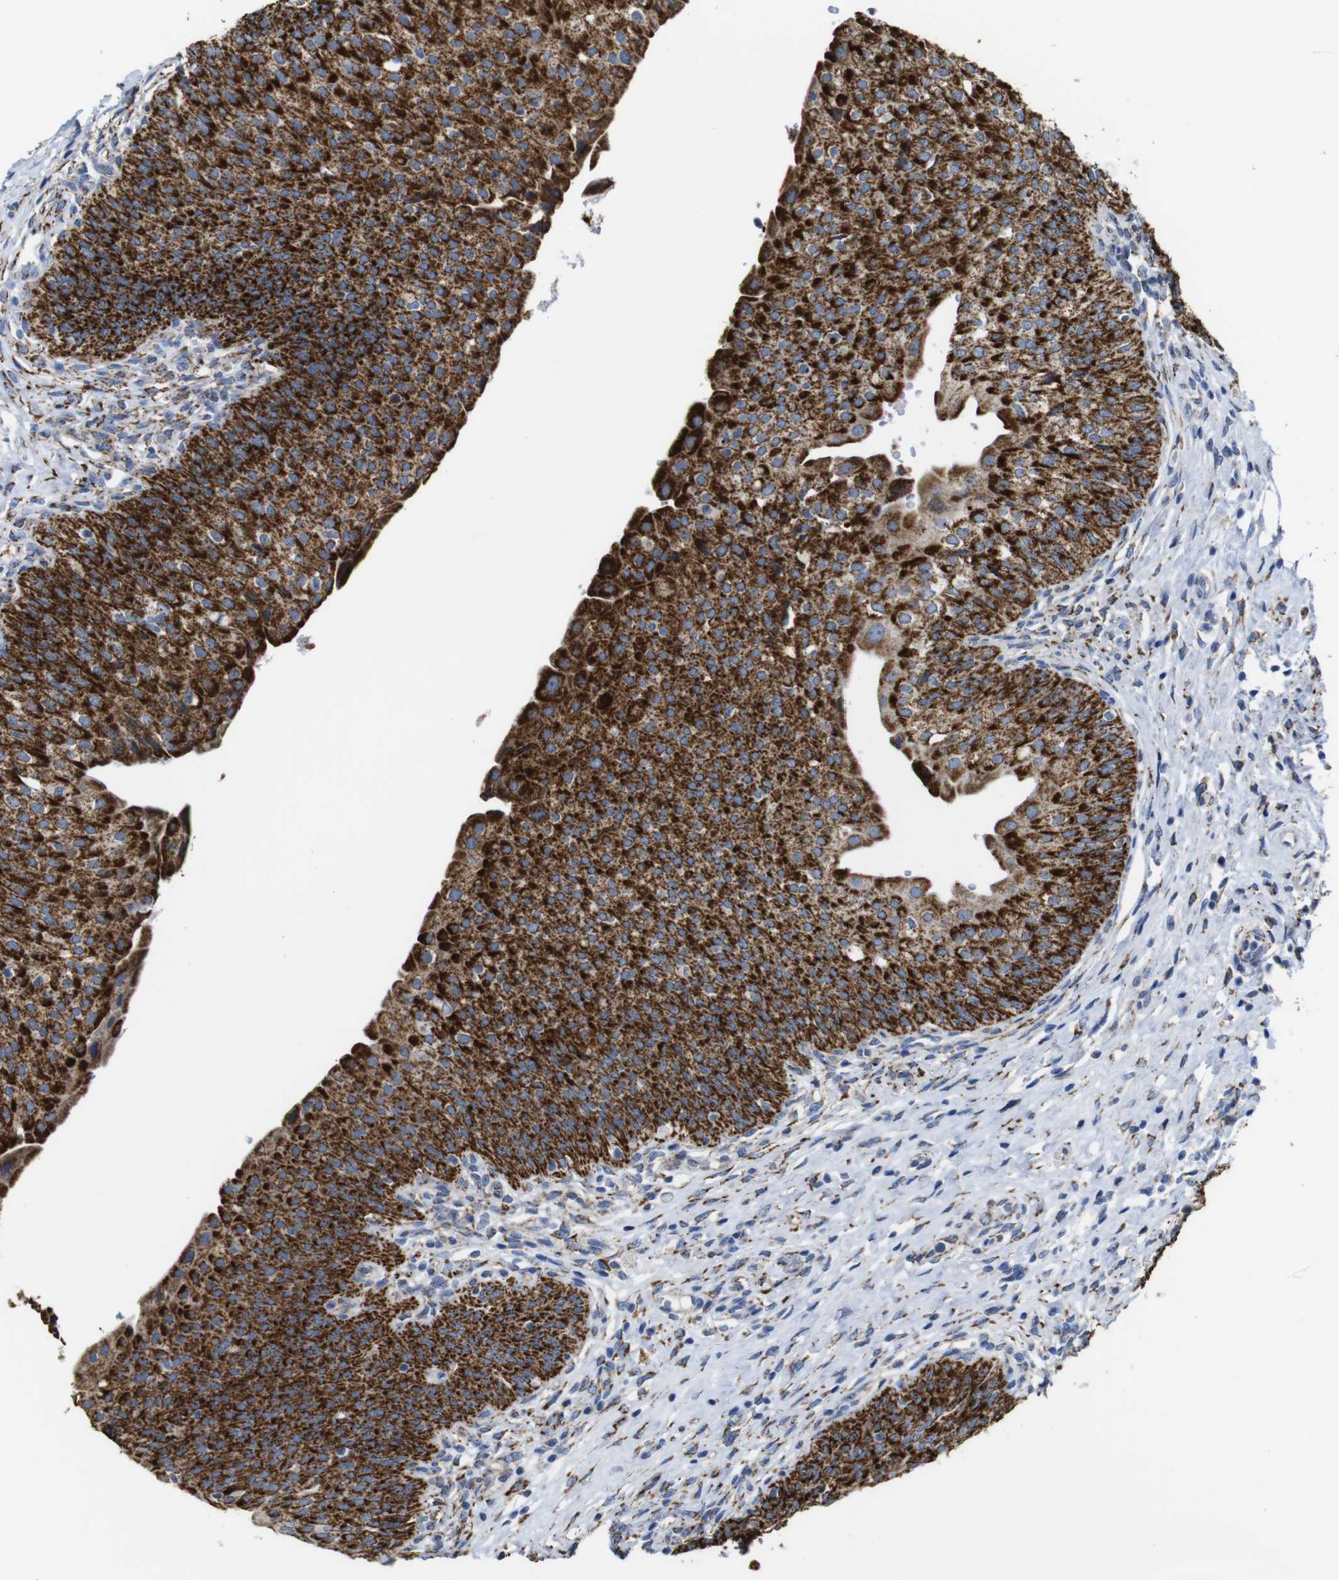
{"staining": {"intensity": "strong", "quantity": ">75%", "location": "cytoplasmic/membranous"}, "tissue": "urinary bladder", "cell_type": "Urothelial cells", "image_type": "normal", "snomed": [{"axis": "morphology", "description": "Normal tissue, NOS"}, {"axis": "topography", "description": "Urinary bladder"}], "caption": "An image showing strong cytoplasmic/membranous positivity in about >75% of urothelial cells in unremarkable urinary bladder, as visualized by brown immunohistochemical staining.", "gene": "MAOA", "patient": {"sex": "male", "age": 46}}